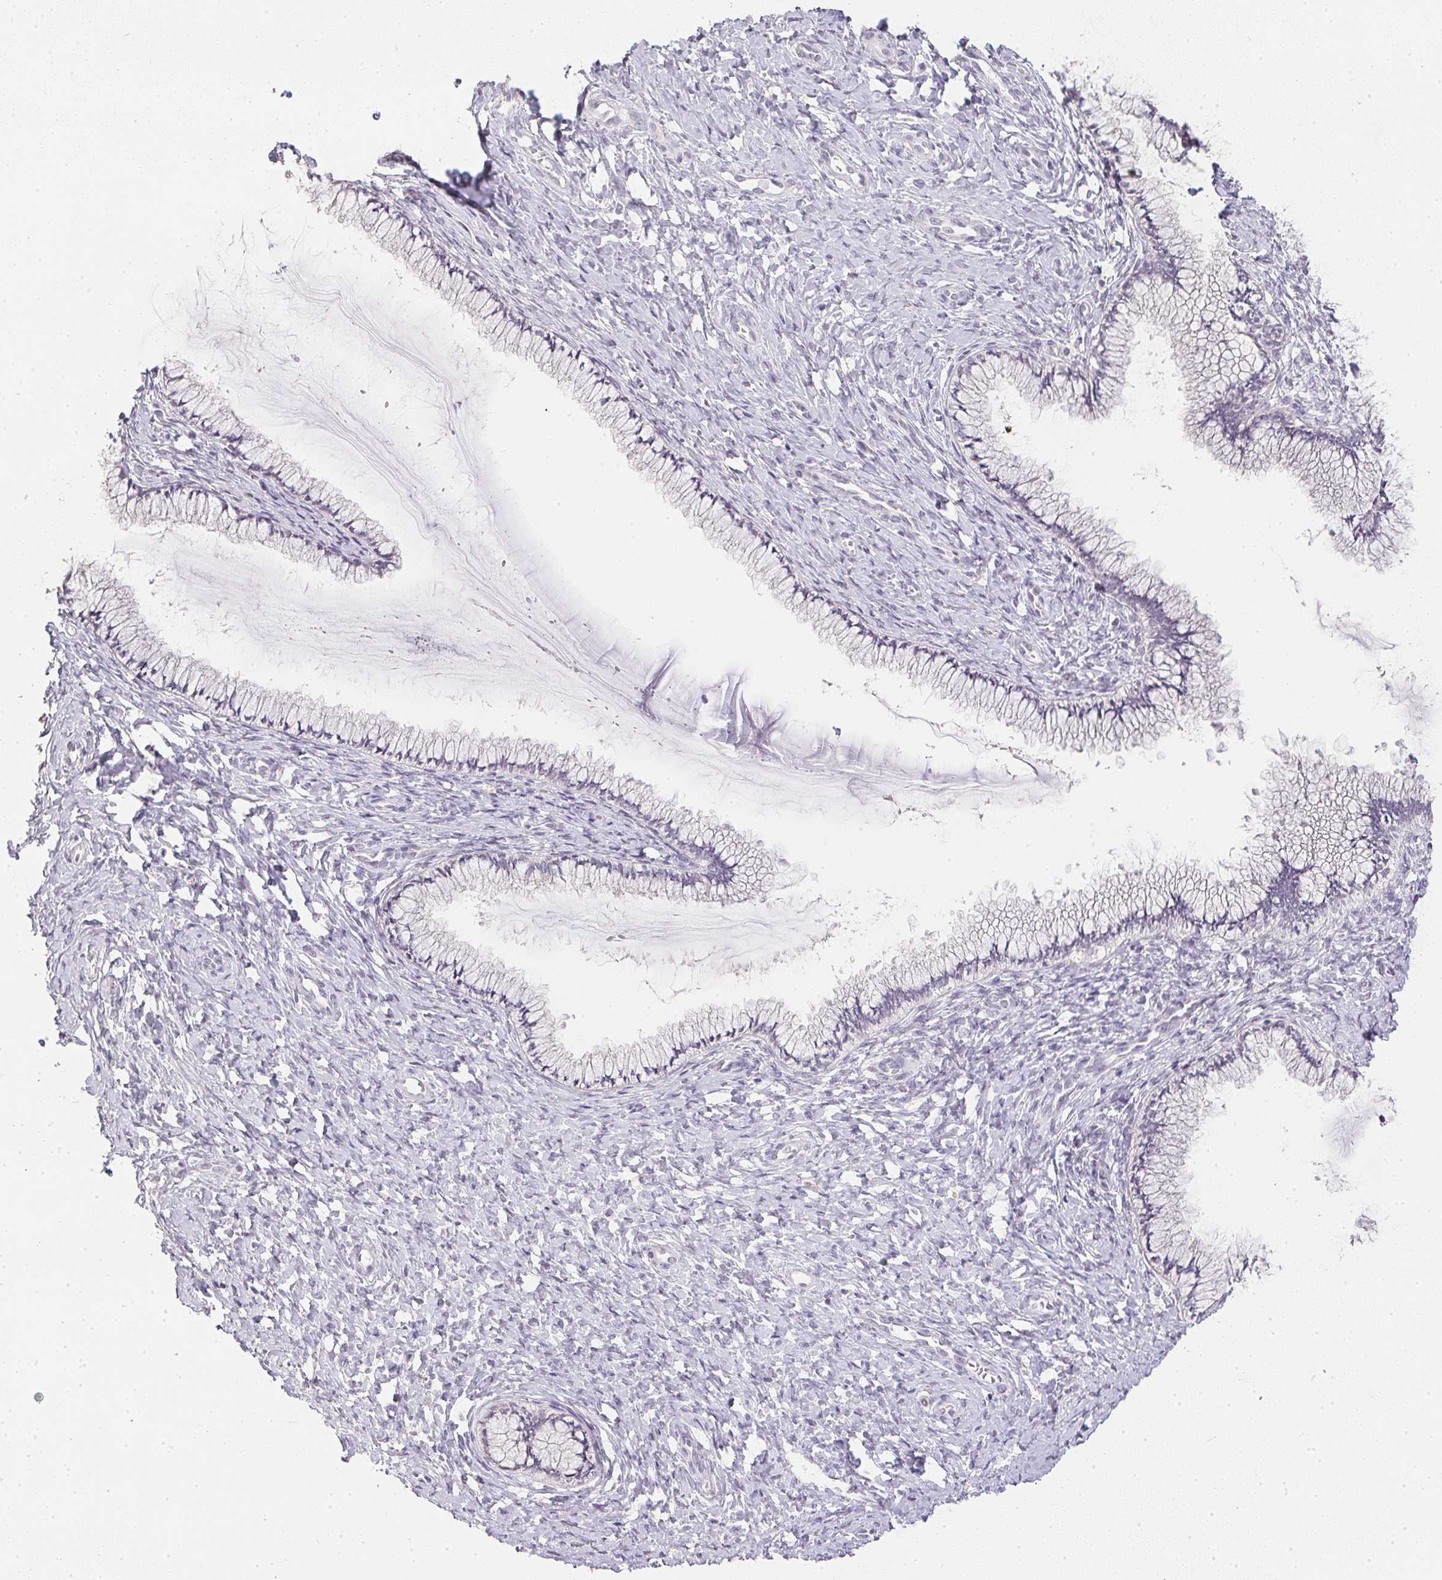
{"staining": {"intensity": "negative", "quantity": "none", "location": "none"}, "tissue": "cervix", "cell_type": "Glandular cells", "image_type": "normal", "snomed": [{"axis": "morphology", "description": "Normal tissue, NOS"}, {"axis": "topography", "description": "Cervix"}], "caption": "This photomicrograph is of benign cervix stained with IHC to label a protein in brown with the nuclei are counter-stained blue. There is no positivity in glandular cells.", "gene": "PPY", "patient": {"sex": "female", "age": 37}}